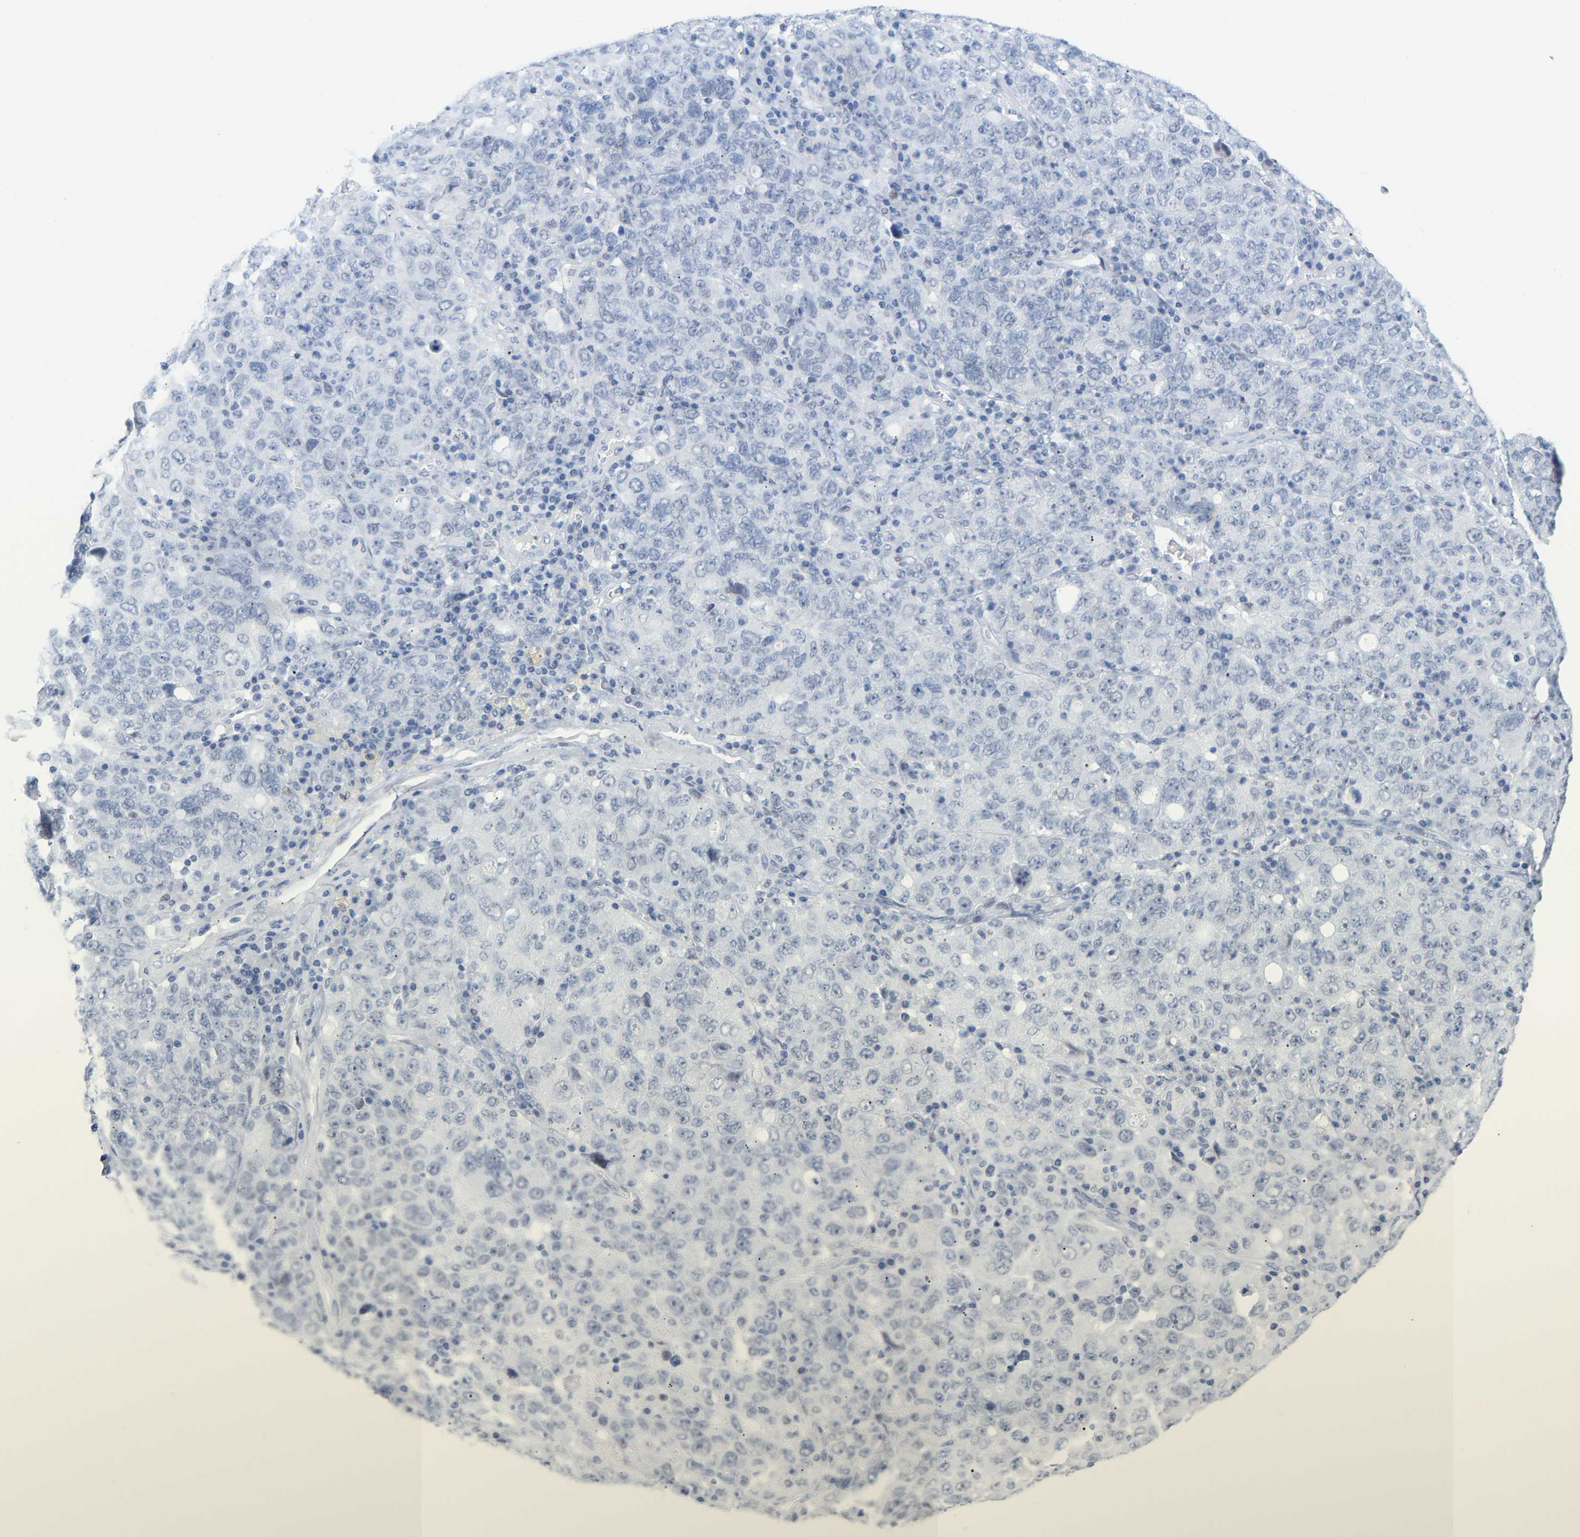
{"staining": {"intensity": "negative", "quantity": "none", "location": "none"}, "tissue": "ovarian cancer", "cell_type": "Tumor cells", "image_type": "cancer", "snomed": [{"axis": "morphology", "description": "Carcinoma, endometroid"}, {"axis": "topography", "description": "Ovary"}], "caption": "Immunohistochemistry histopathology image of ovarian cancer (endometroid carcinoma) stained for a protein (brown), which exhibits no expression in tumor cells.", "gene": "AMPH", "patient": {"sex": "female", "age": 62}}